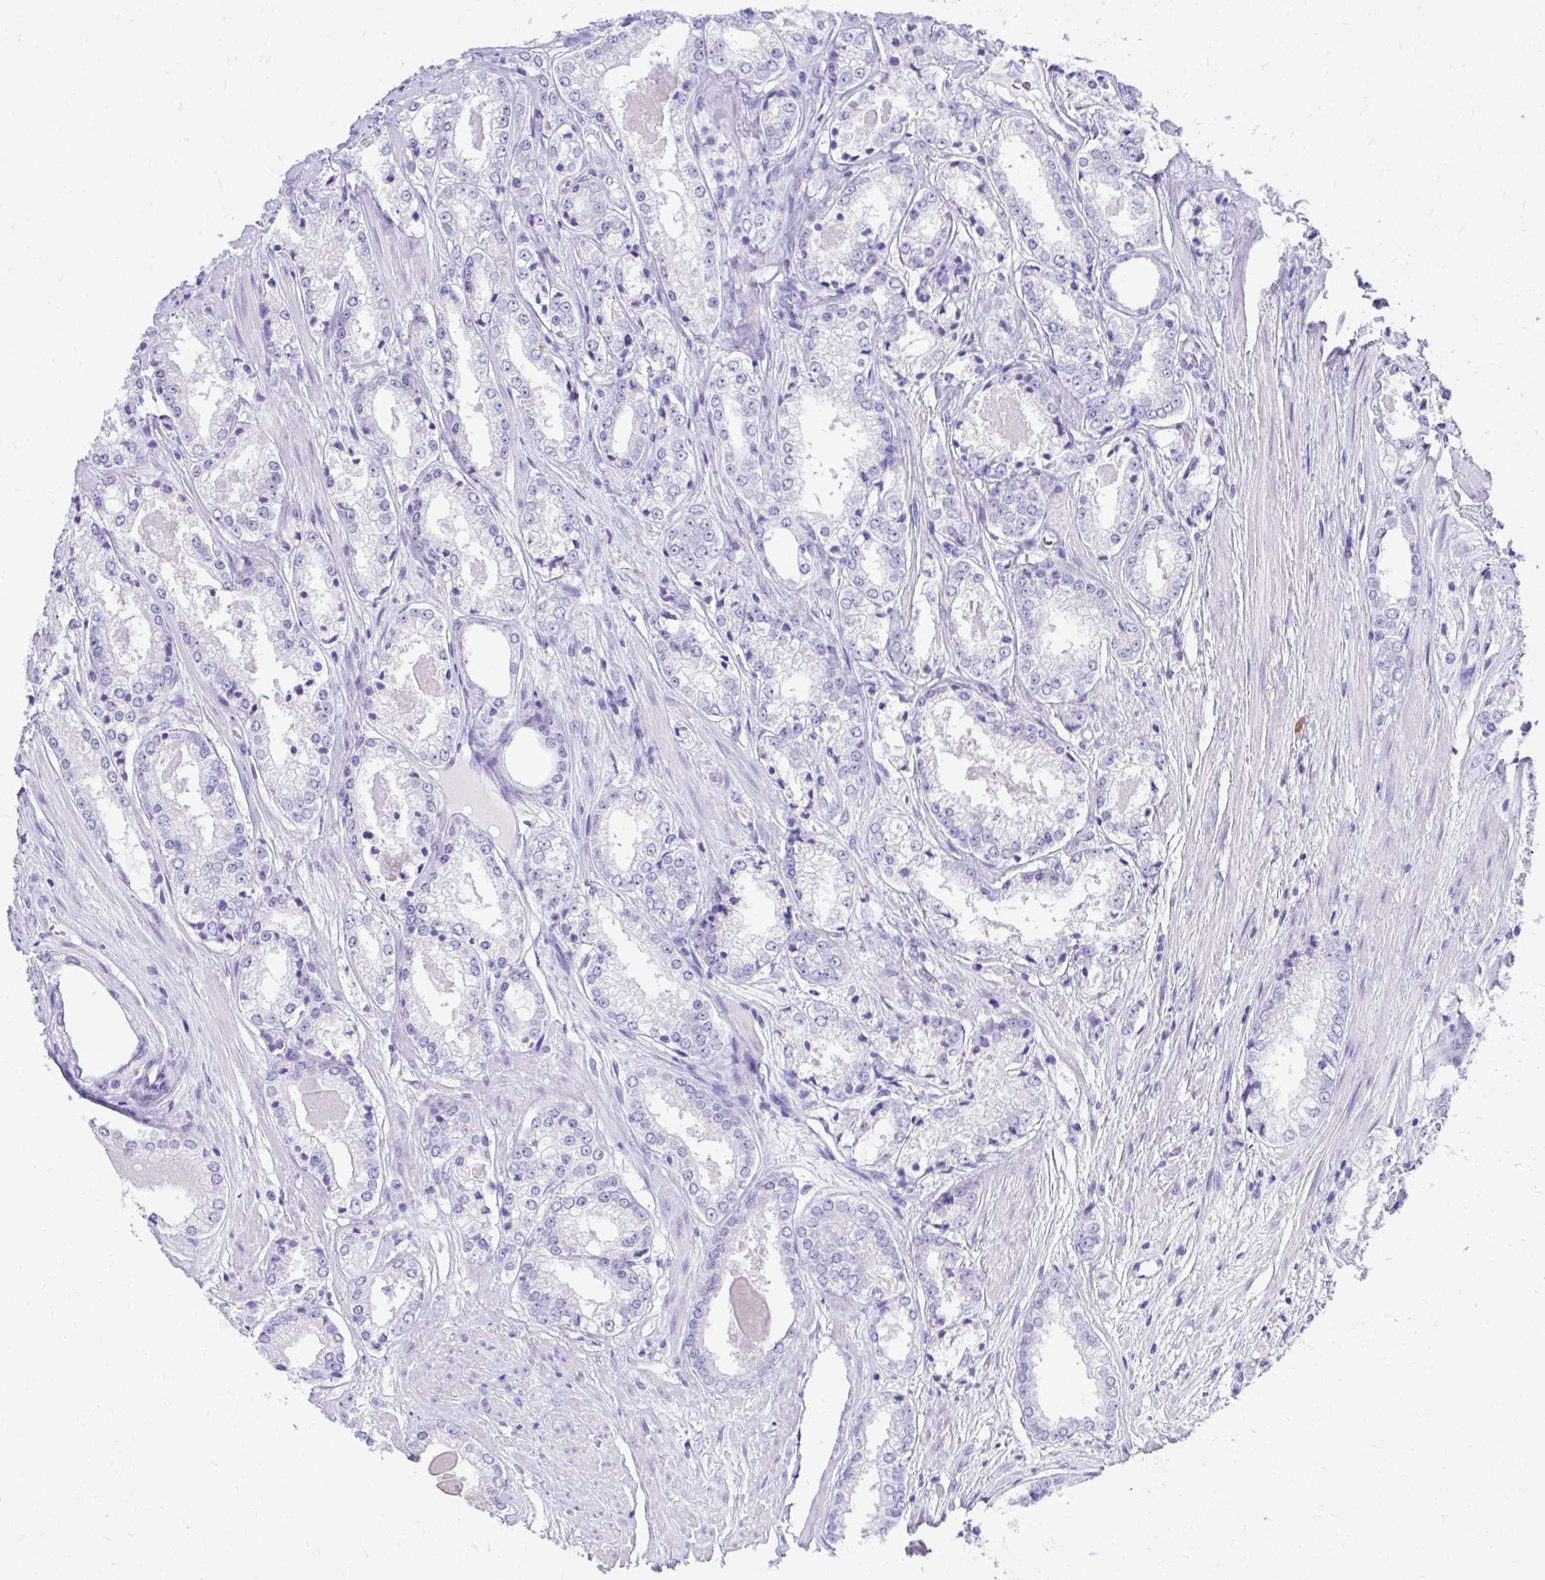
{"staining": {"intensity": "negative", "quantity": "none", "location": "none"}, "tissue": "prostate cancer", "cell_type": "Tumor cells", "image_type": "cancer", "snomed": [{"axis": "morphology", "description": "Adenocarcinoma, NOS"}, {"axis": "morphology", "description": "Adenocarcinoma, Low grade"}, {"axis": "topography", "description": "Prostate"}], "caption": "This is a photomicrograph of IHC staining of low-grade adenocarcinoma (prostate), which shows no positivity in tumor cells. The staining is performed using DAB brown chromogen with nuclei counter-stained in using hematoxylin.", "gene": "MON1A", "patient": {"sex": "male", "age": 68}}